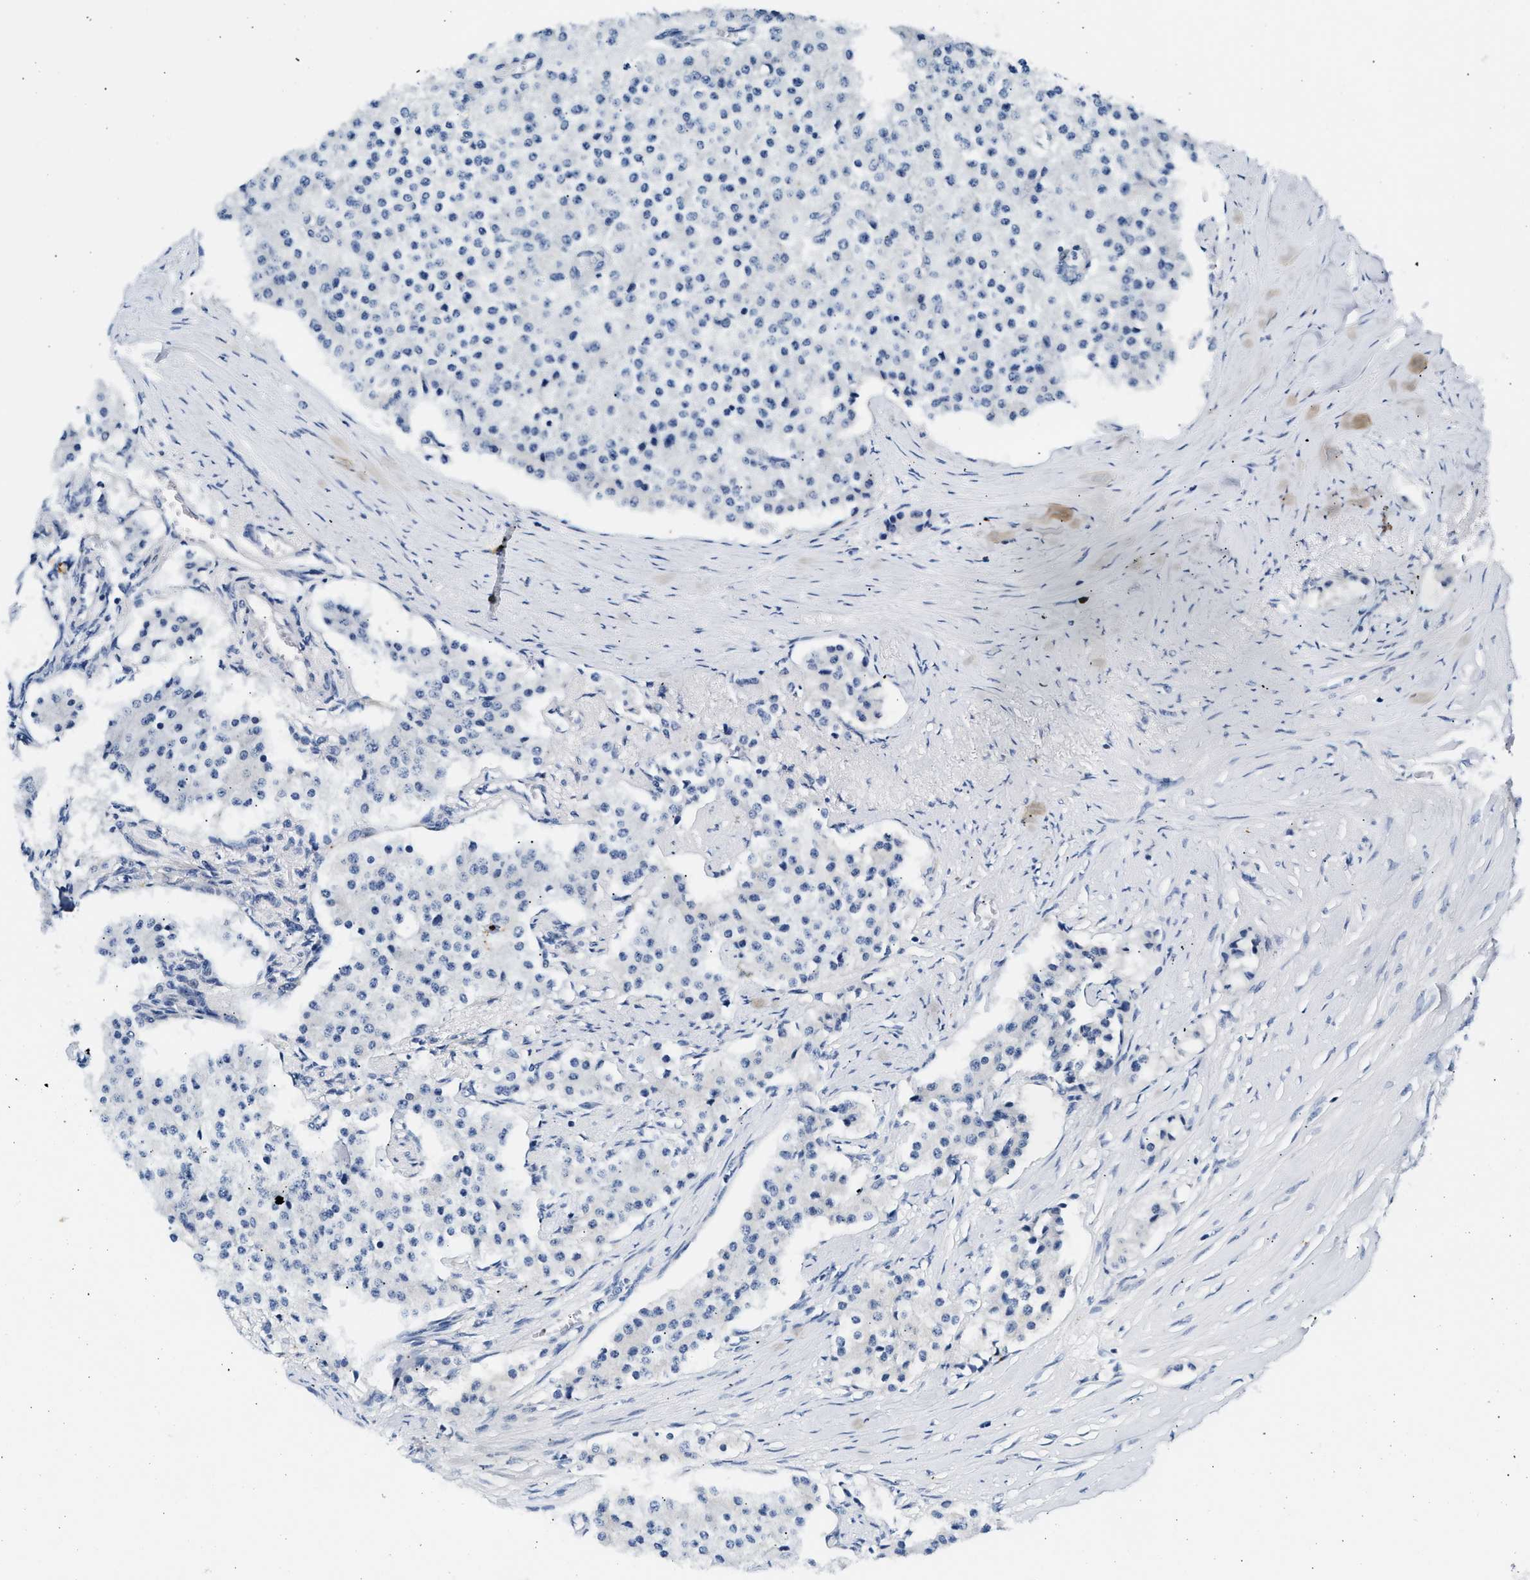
{"staining": {"intensity": "negative", "quantity": "none", "location": "none"}, "tissue": "carcinoid", "cell_type": "Tumor cells", "image_type": "cancer", "snomed": [{"axis": "morphology", "description": "Carcinoid, malignant, NOS"}, {"axis": "topography", "description": "Colon"}], "caption": "There is no significant positivity in tumor cells of carcinoid (malignant).", "gene": "MED22", "patient": {"sex": "female", "age": 52}}